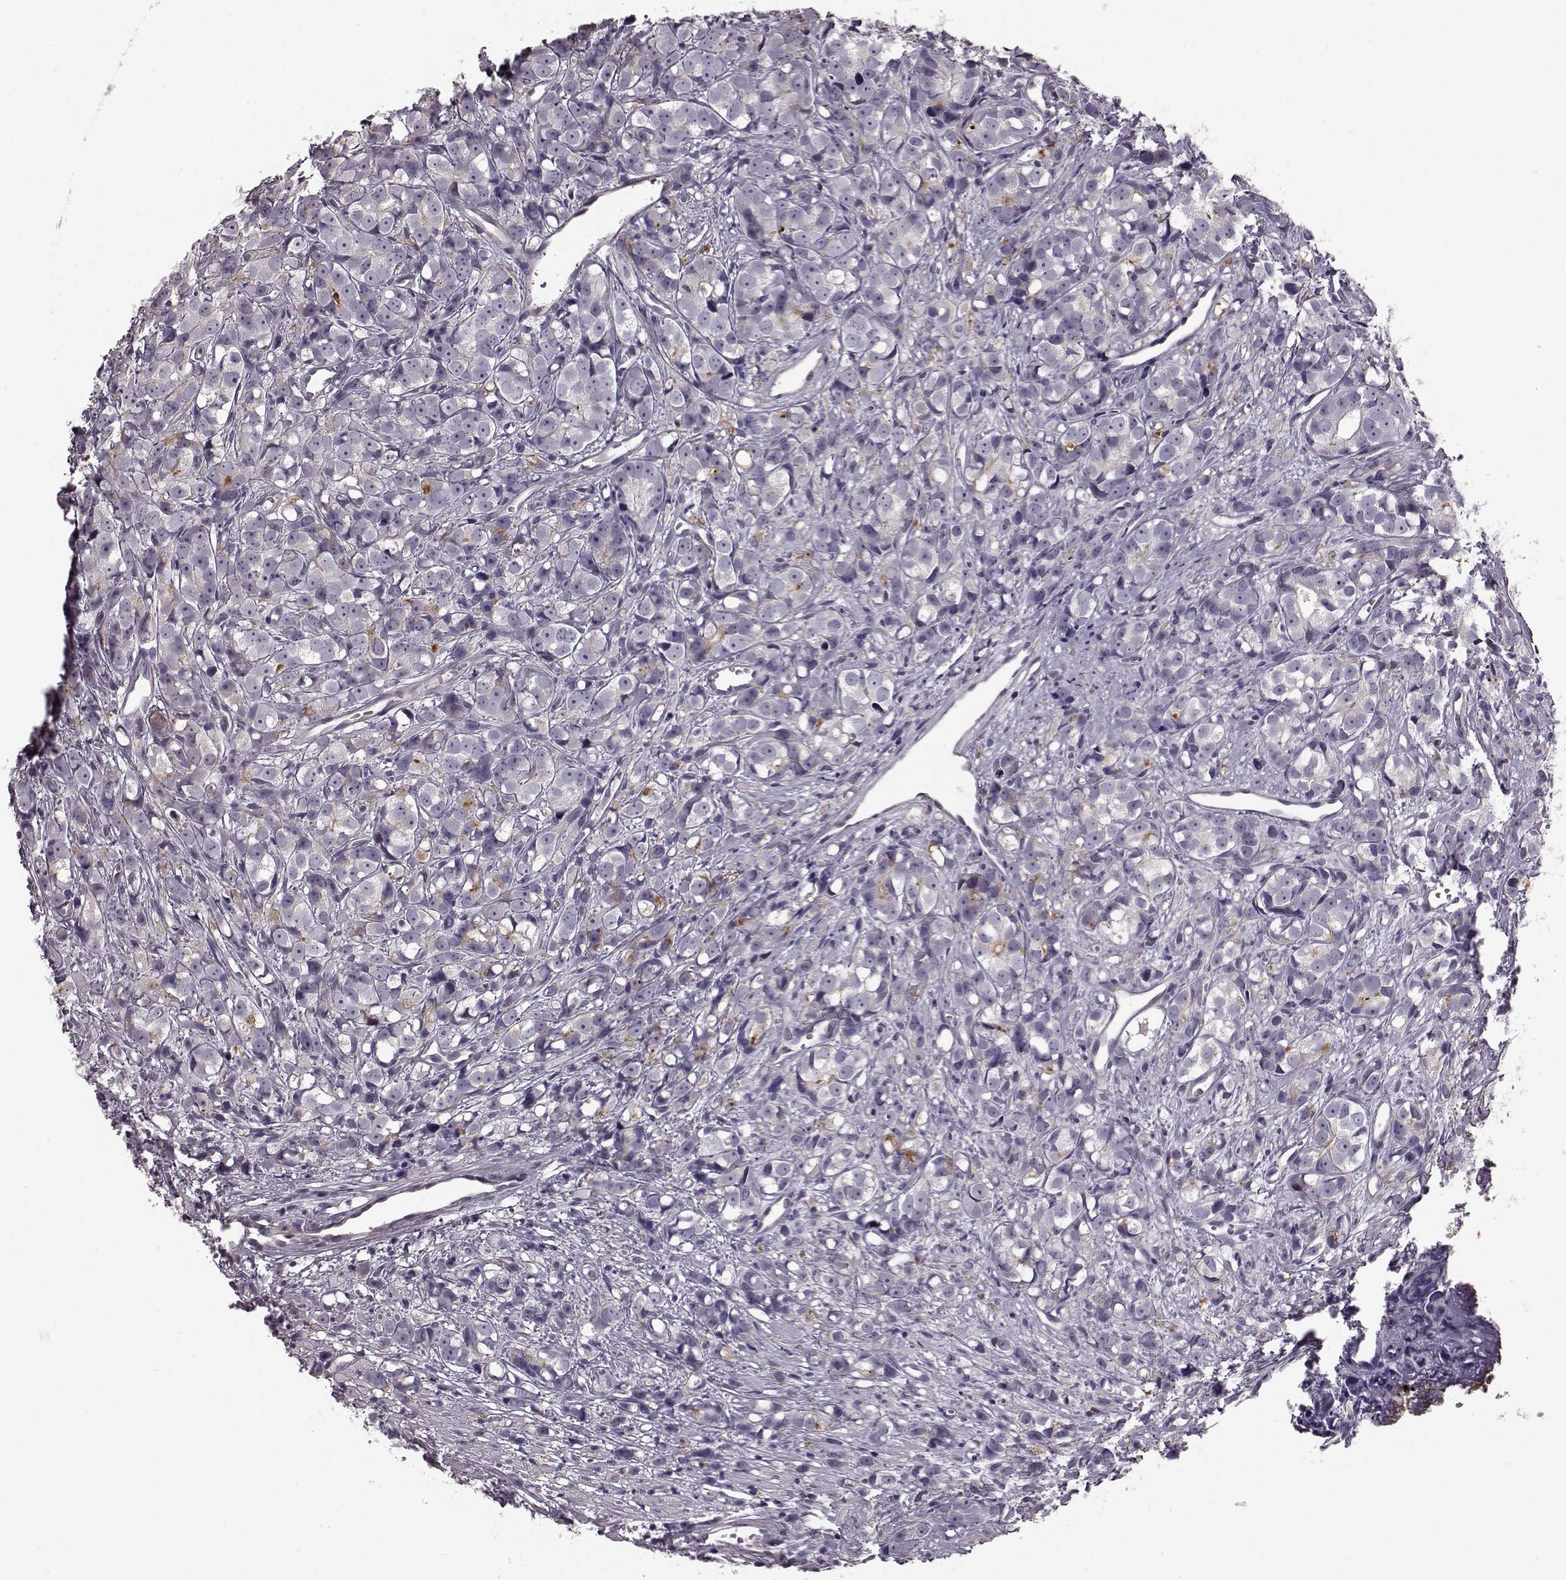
{"staining": {"intensity": "negative", "quantity": "none", "location": "none"}, "tissue": "prostate cancer", "cell_type": "Tumor cells", "image_type": "cancer", "snomed": [{"axis": "morphology", "description": "Adenocarcinoma, High grade"}, {"axis": "topography", "description": "Prostate"}], "caption": "DAB (3,3'-diaminobenzidine) immunohistochemical staining of adenocarcinoma (high-grade) (prostate) shows no significant staining in tumor cells. (DAB (3,3'-diaminobenzidine) immunohistochemistry (IHC) visualized using brightfield microscopy, high magnification).", "gene": "TCHHL1", "patient": {"sex": "male", "age": 77}}